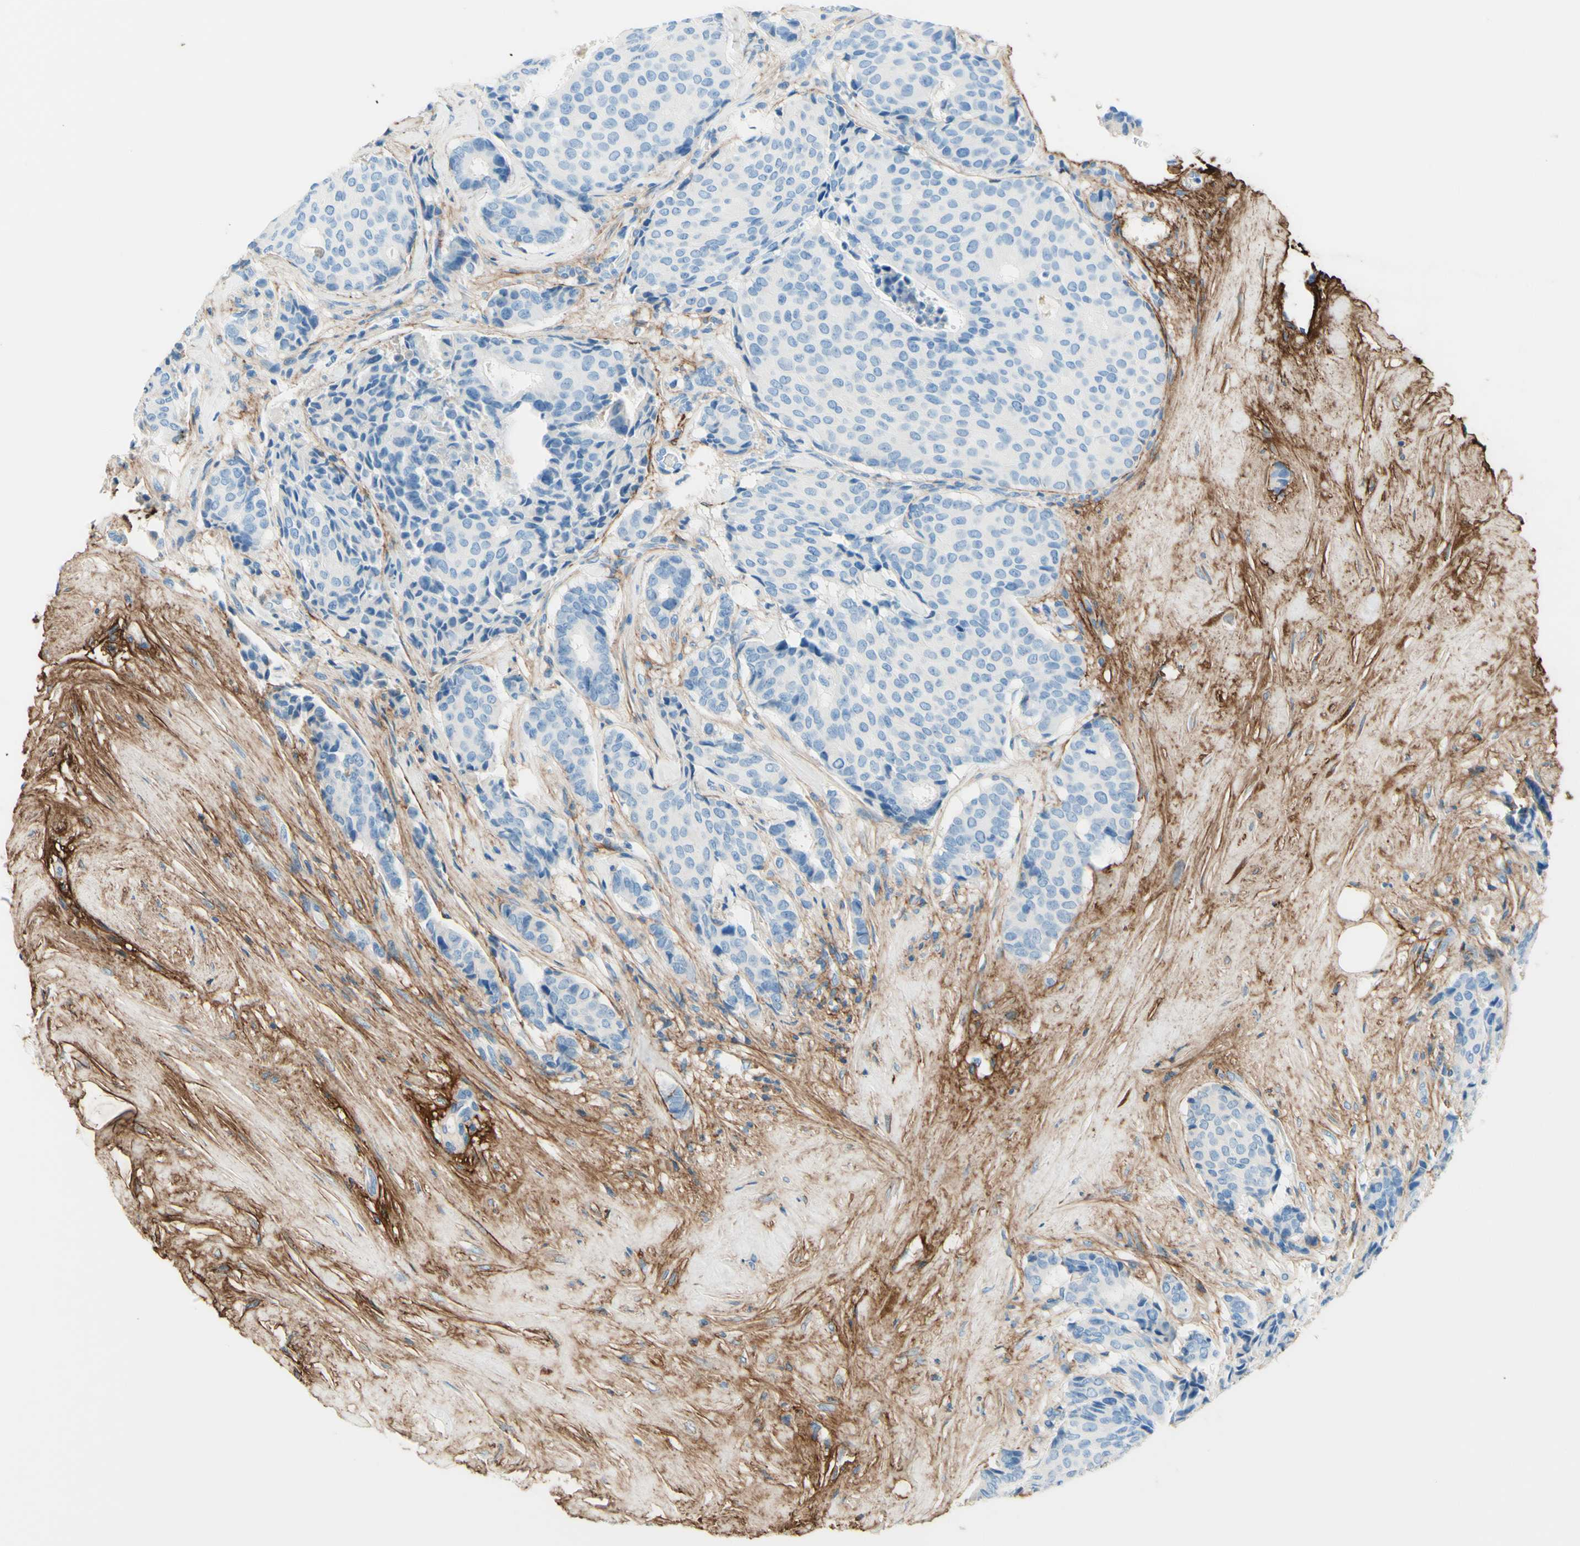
{"staining": {"intensity": "negative", "quantity": "none", "location": "none"}, "tissue": "breast cancer", "cell_type": "Tumor cells", "image_type": "cancer", "snomed": [{"axis": "morphology", "description": "Duct carcinoma"}, {"axis": "topography", "description": "Breast"}], "caption": "The image exhibits no staining of tumor cells in breast cancer (invasive ductal carcinoma).", "gene": "MFAP5", "patient": {"sex": "female", "age": 75}}